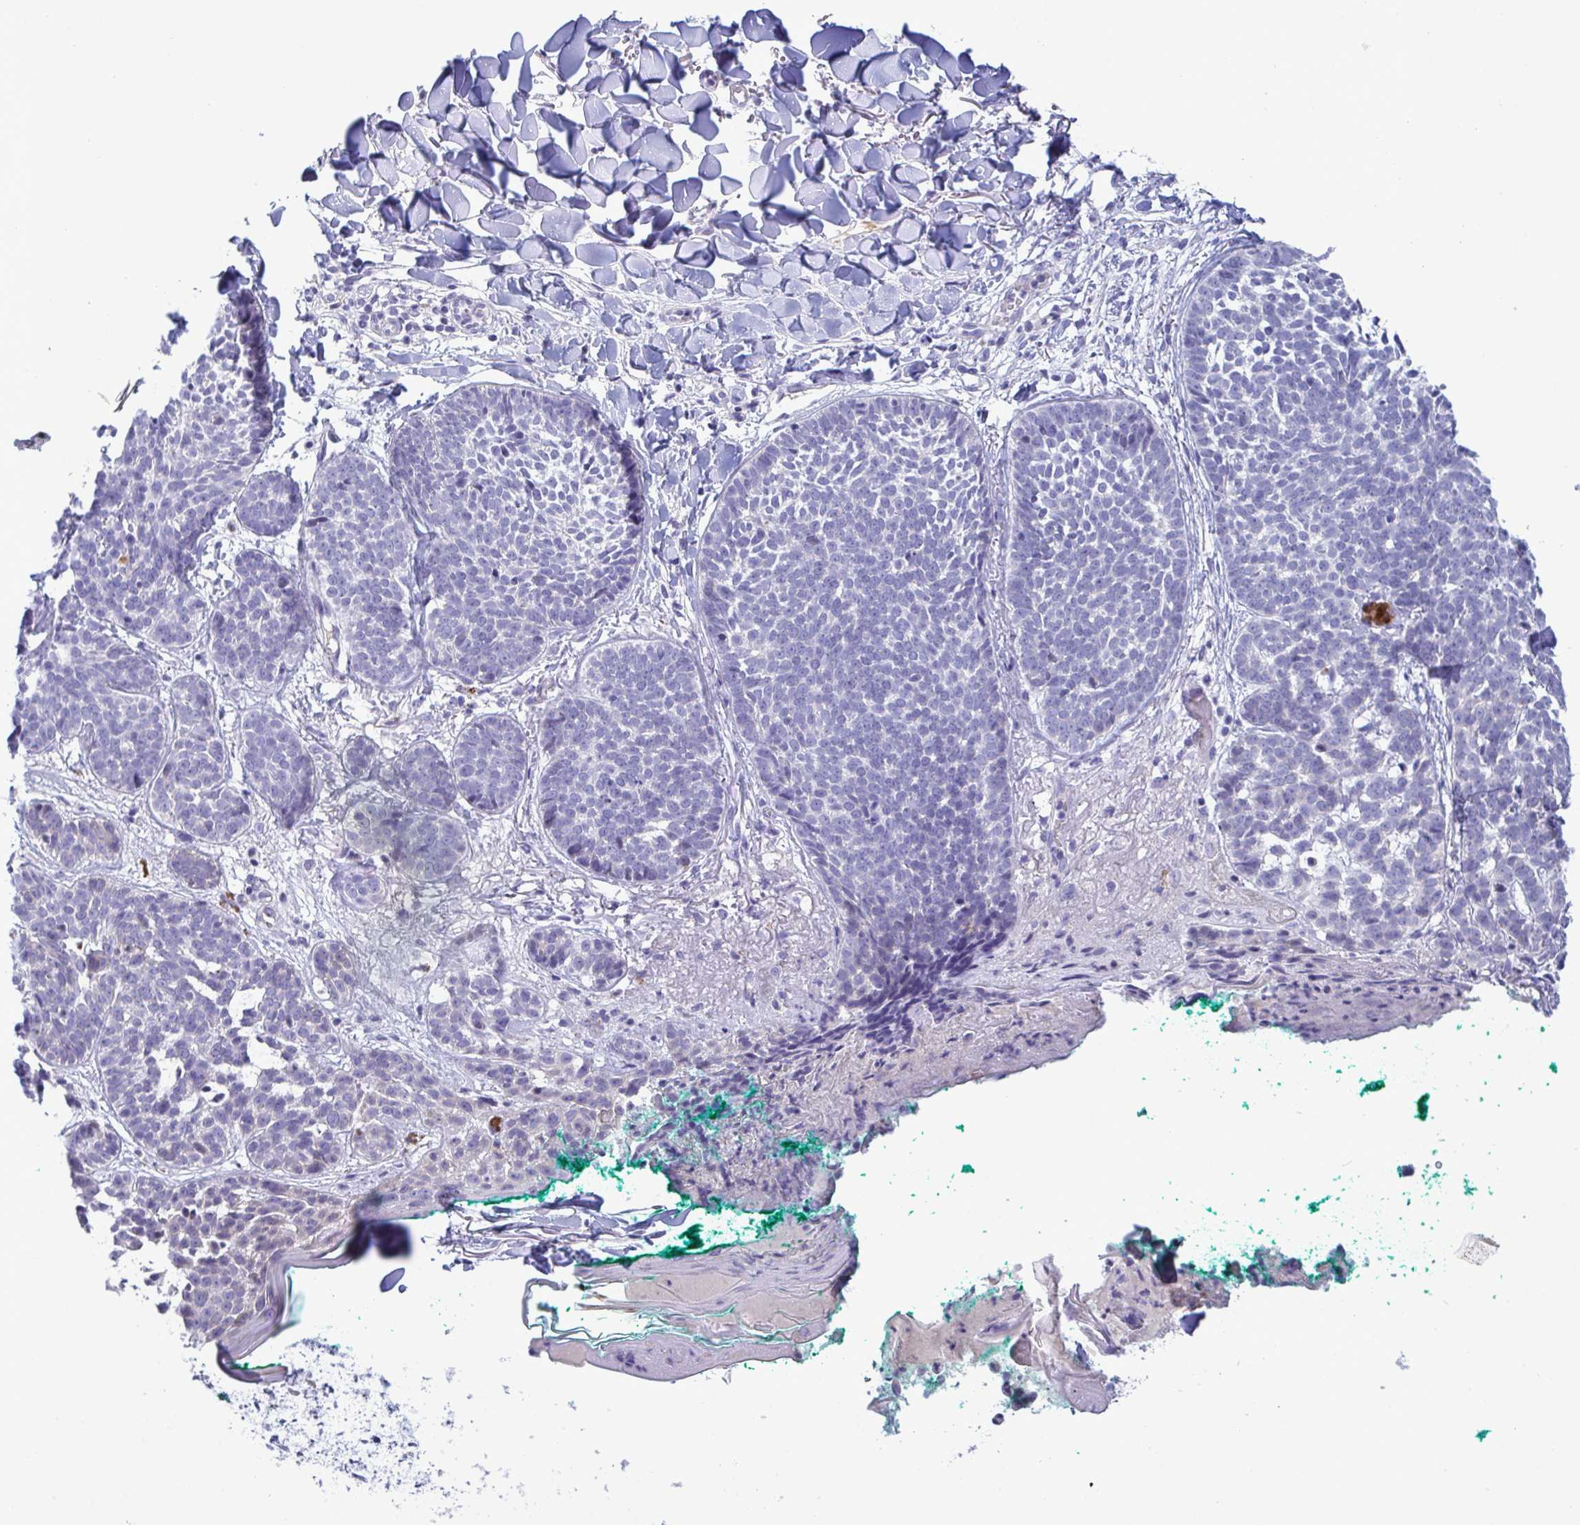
{"staining": {"intensity": "negative", "quantity": "none", "location": "none"}, "tissue": "skin cancer", "cell_type": "Tumor cells", "image_type": "cancer", "snomed": [{"axis": "morphology", "description": "Basal cell carcinoma"}, {"axis": "topography", "description": "Skin"}, {"axis": "topography", "description": "Skin of neck"}, {"axis": "topography", "description": "Skin of shoulder"}, {"axis": "topography", "description": "Skin of back"}], "caption": "Immunohistochemistry (IHC) photomicrograph of human basal cell carcinoma (skin) stained for a protein (brown), which displays no expression in tumor cells. (DAB IHC visualized using brightfield microscopy, high magnification).", "gene": "TAS2R38", "patient": {"sex": "male", "age": 80}}